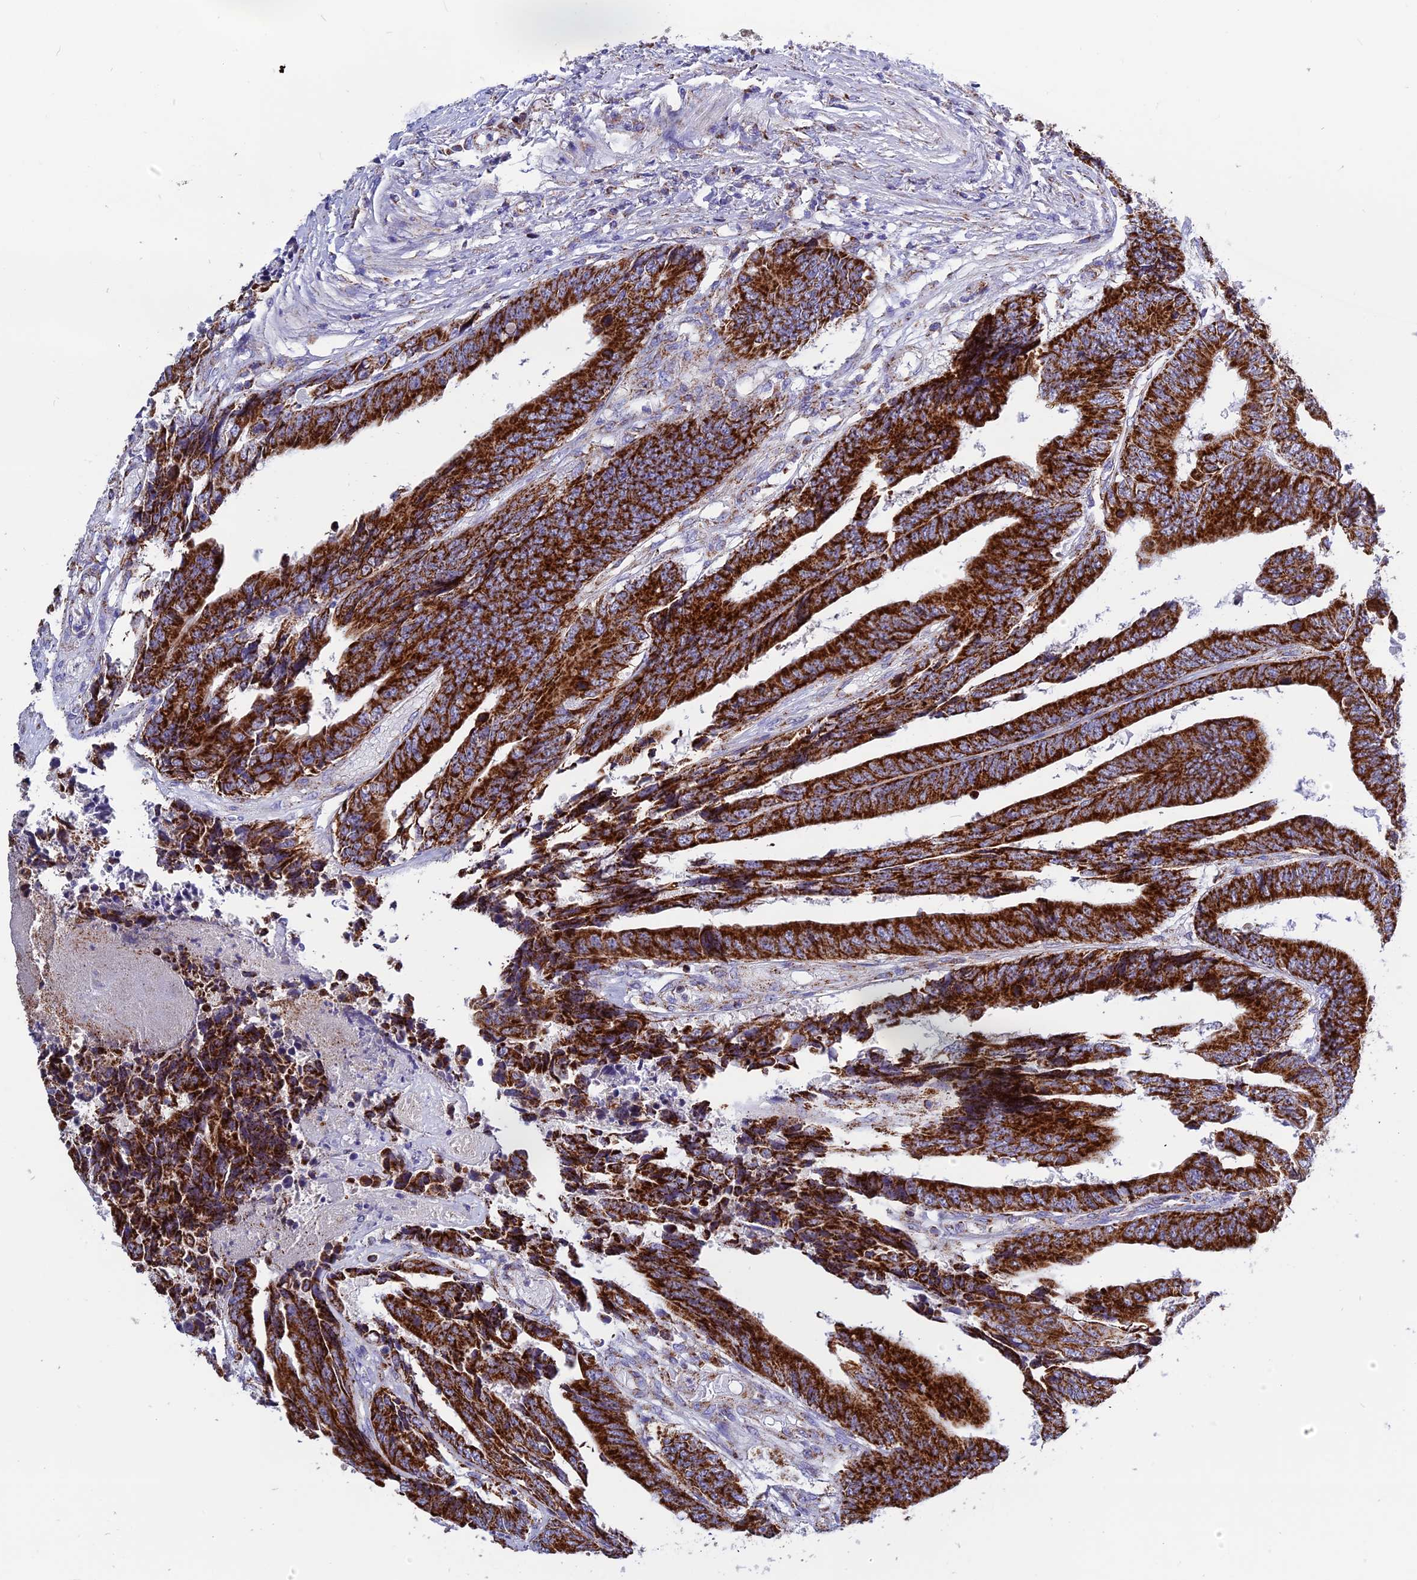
{"staining": {"intensity": "strong", "quantity": ">75%", "location": "cytoplasmic/membranous"}, "tissue": "colorectal cancer", "cell_type": "Tumor cells", "image_type": "cancer", "snomed": [{"axis": "morphology", "description": "Adenocarcinoma, NOS"}, {"axis": "topography", "description": "Rectum"}], "caption": "IHC image of adenocarcinoma (colorectal) stained for a protein (brown), which exhibits high levels of strong cytoplasmic/membranous positivity in approximately >75% of tumor cells.", "gene": "MRPS34", "patient": {"sex": "male", "age": 84}}